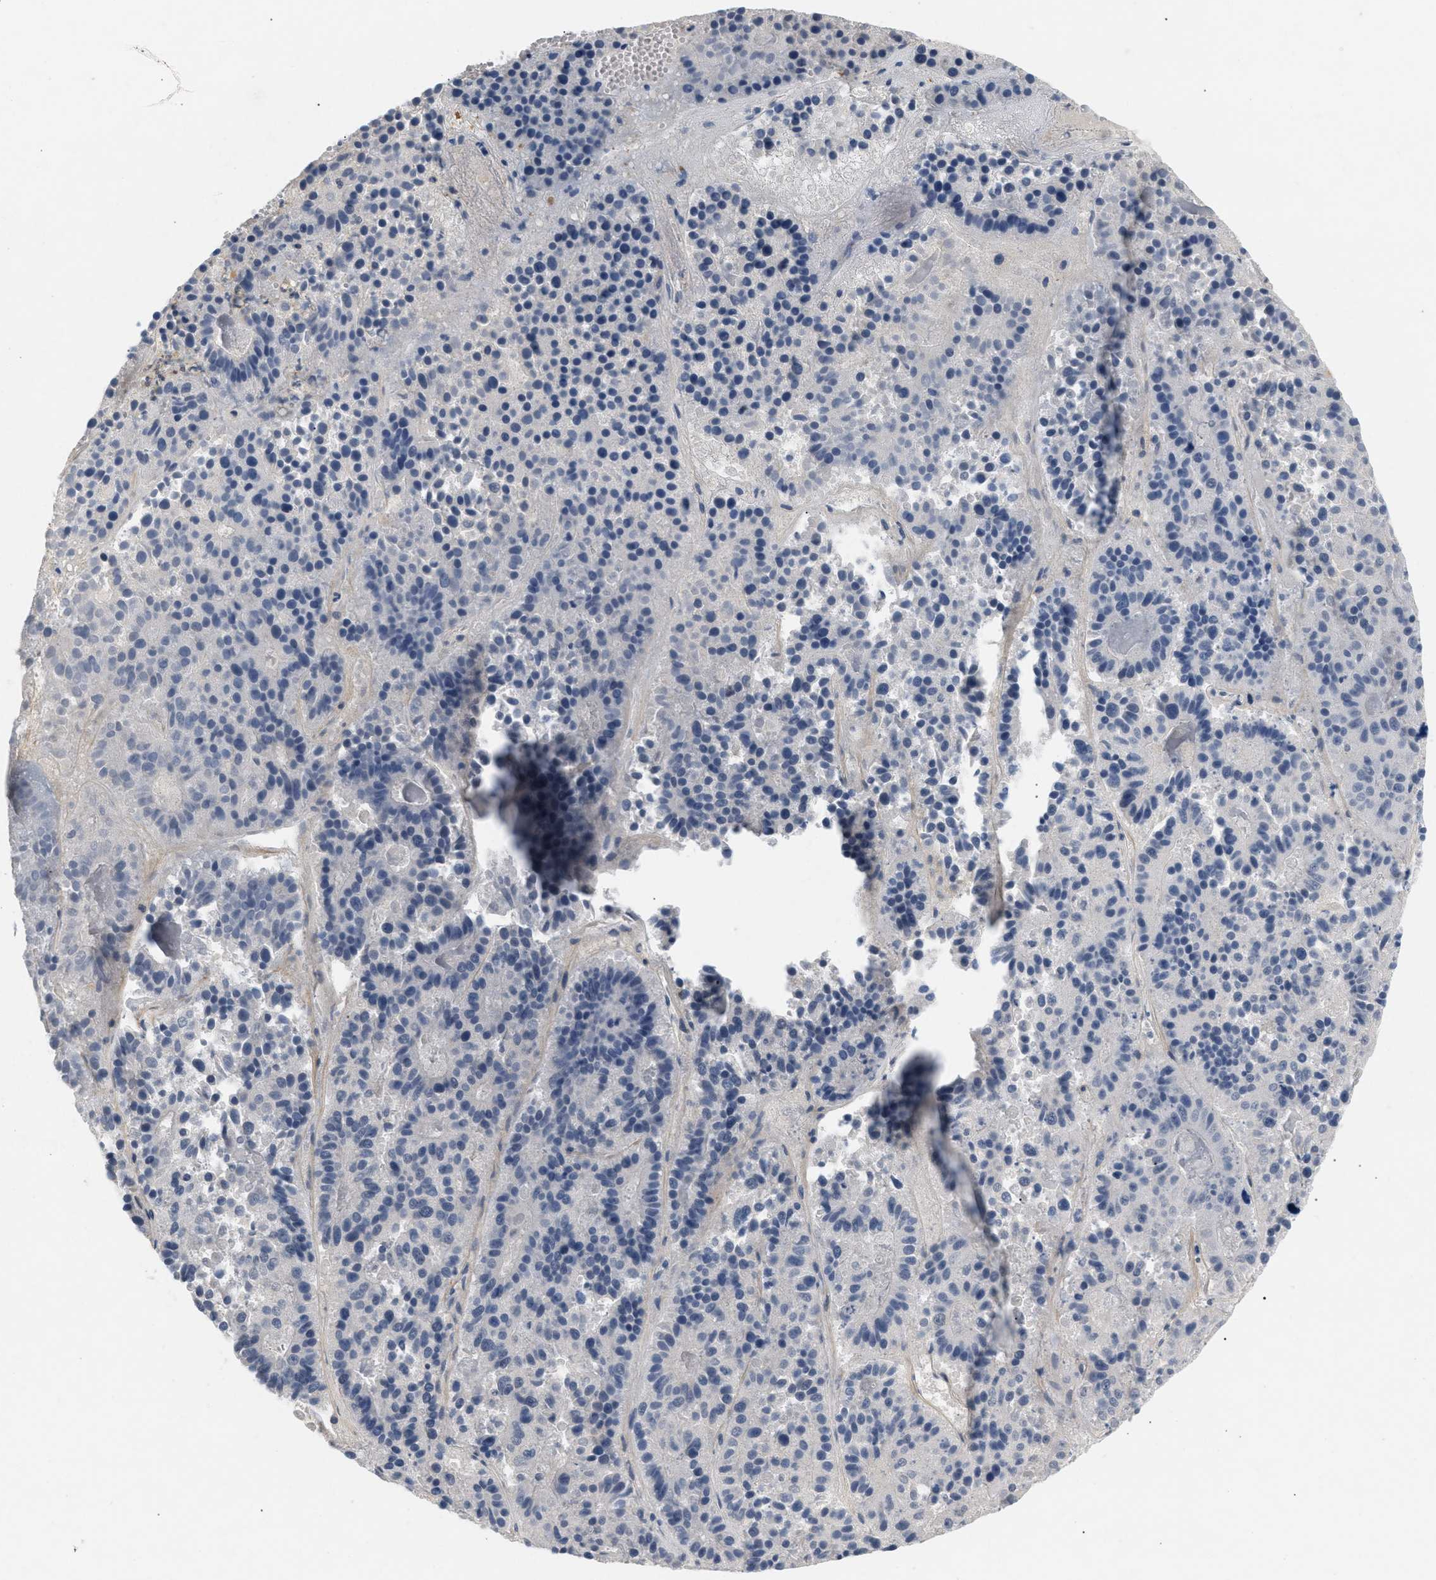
{"staining": {"intensity": "negative", "quantity": "none", "location": "none"}, "tissue": "pancreatic cancer", "cell_type": "Tumor cells", "image_type": "cancer", "snomed": [{"axis": "morphology", "description": "Adenocarcinoma, NOS"}, {"axis": "topography", "description": "Pancreas"}], "caption": "Human pancreatic cancer (adenocarcinoma) stained for a protein using immunohistochemistry (IHC) reveals no staining in tumor cells.", "gene": "FARS2", "patient": {"sex": "male", "age": 50}}